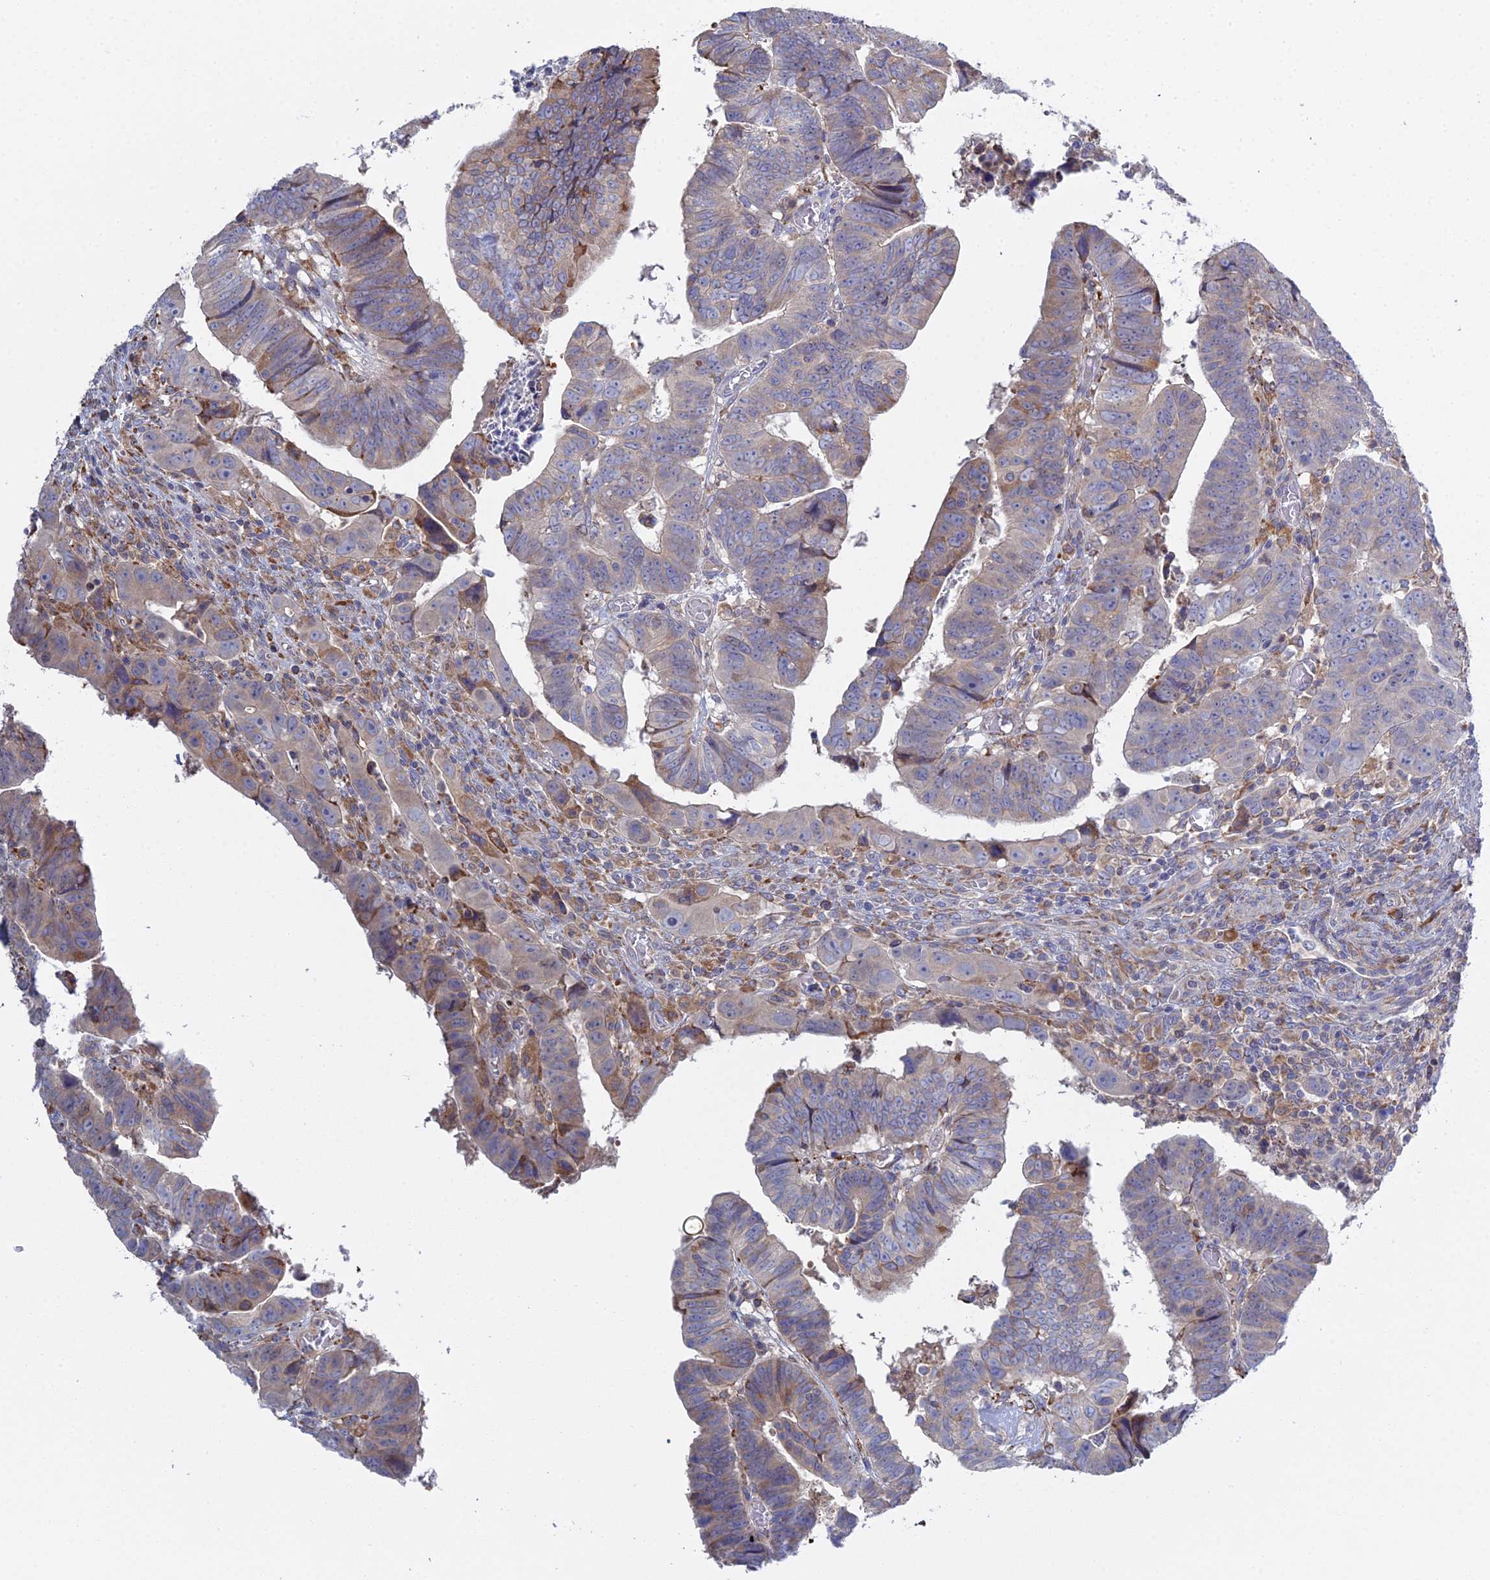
{"staining": {"intensity": "weak", "quantity": "<25%", "location": "cytoplasmic/membranous"}, "tissue": "colorectal cancer", "cell_type": "Tumor cells", "image_type": "cancer", "snomed": [{"axis": "morphology", "description": "Normal tissue, NOS"}, {"axis": "morphology", "description": "Adenocarcinoma, NOS"}, {"axis": "topography", "description": "Rectum"}], "caption": "Immunohistochemistry (IHC) of colorectal cancer displays no staining in tumor cells.", "gene": "TRAPPC6A", "patient": {"sex": "female", "age": 65}}